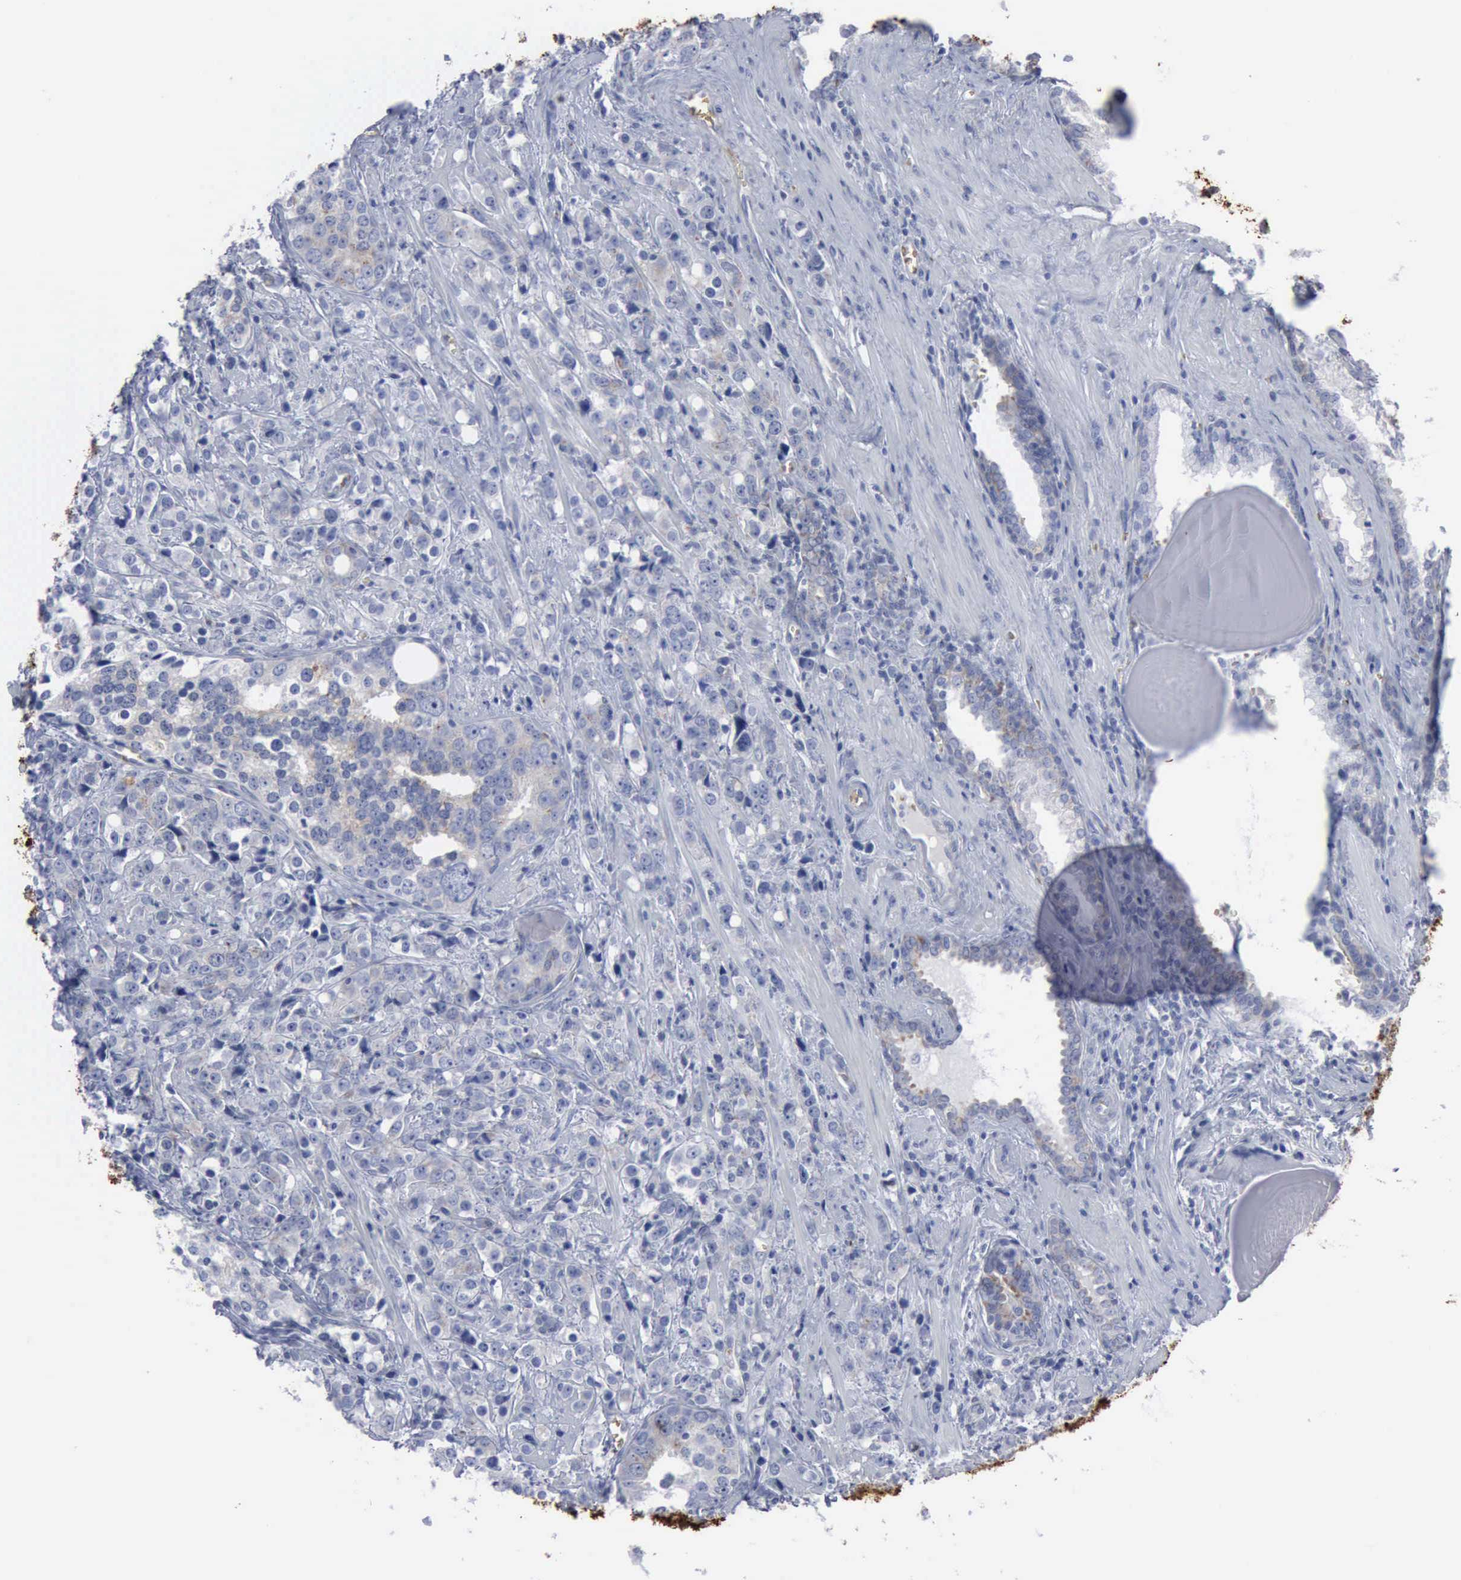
{"staining": {"intensity": "weak", "quantity": "<25%", "location": "cytoplasmic/membranous"}, "tissue": "prostate cancer", "cell_type": "Tumor cells", "image_type": "cancer", "snomed": [{"axis": "morphology", "description": "Adenocarcinoma, High grade"}, {"axis": "topography", "description": "Prostate"}], "caption": "High-grade adenocarcinoma (prostate) was stained to show a protein in brown. There is no significant positivity in tumor cells.", "gene": "TGFB1", "patient": {"sex": "male", "age": 71}}